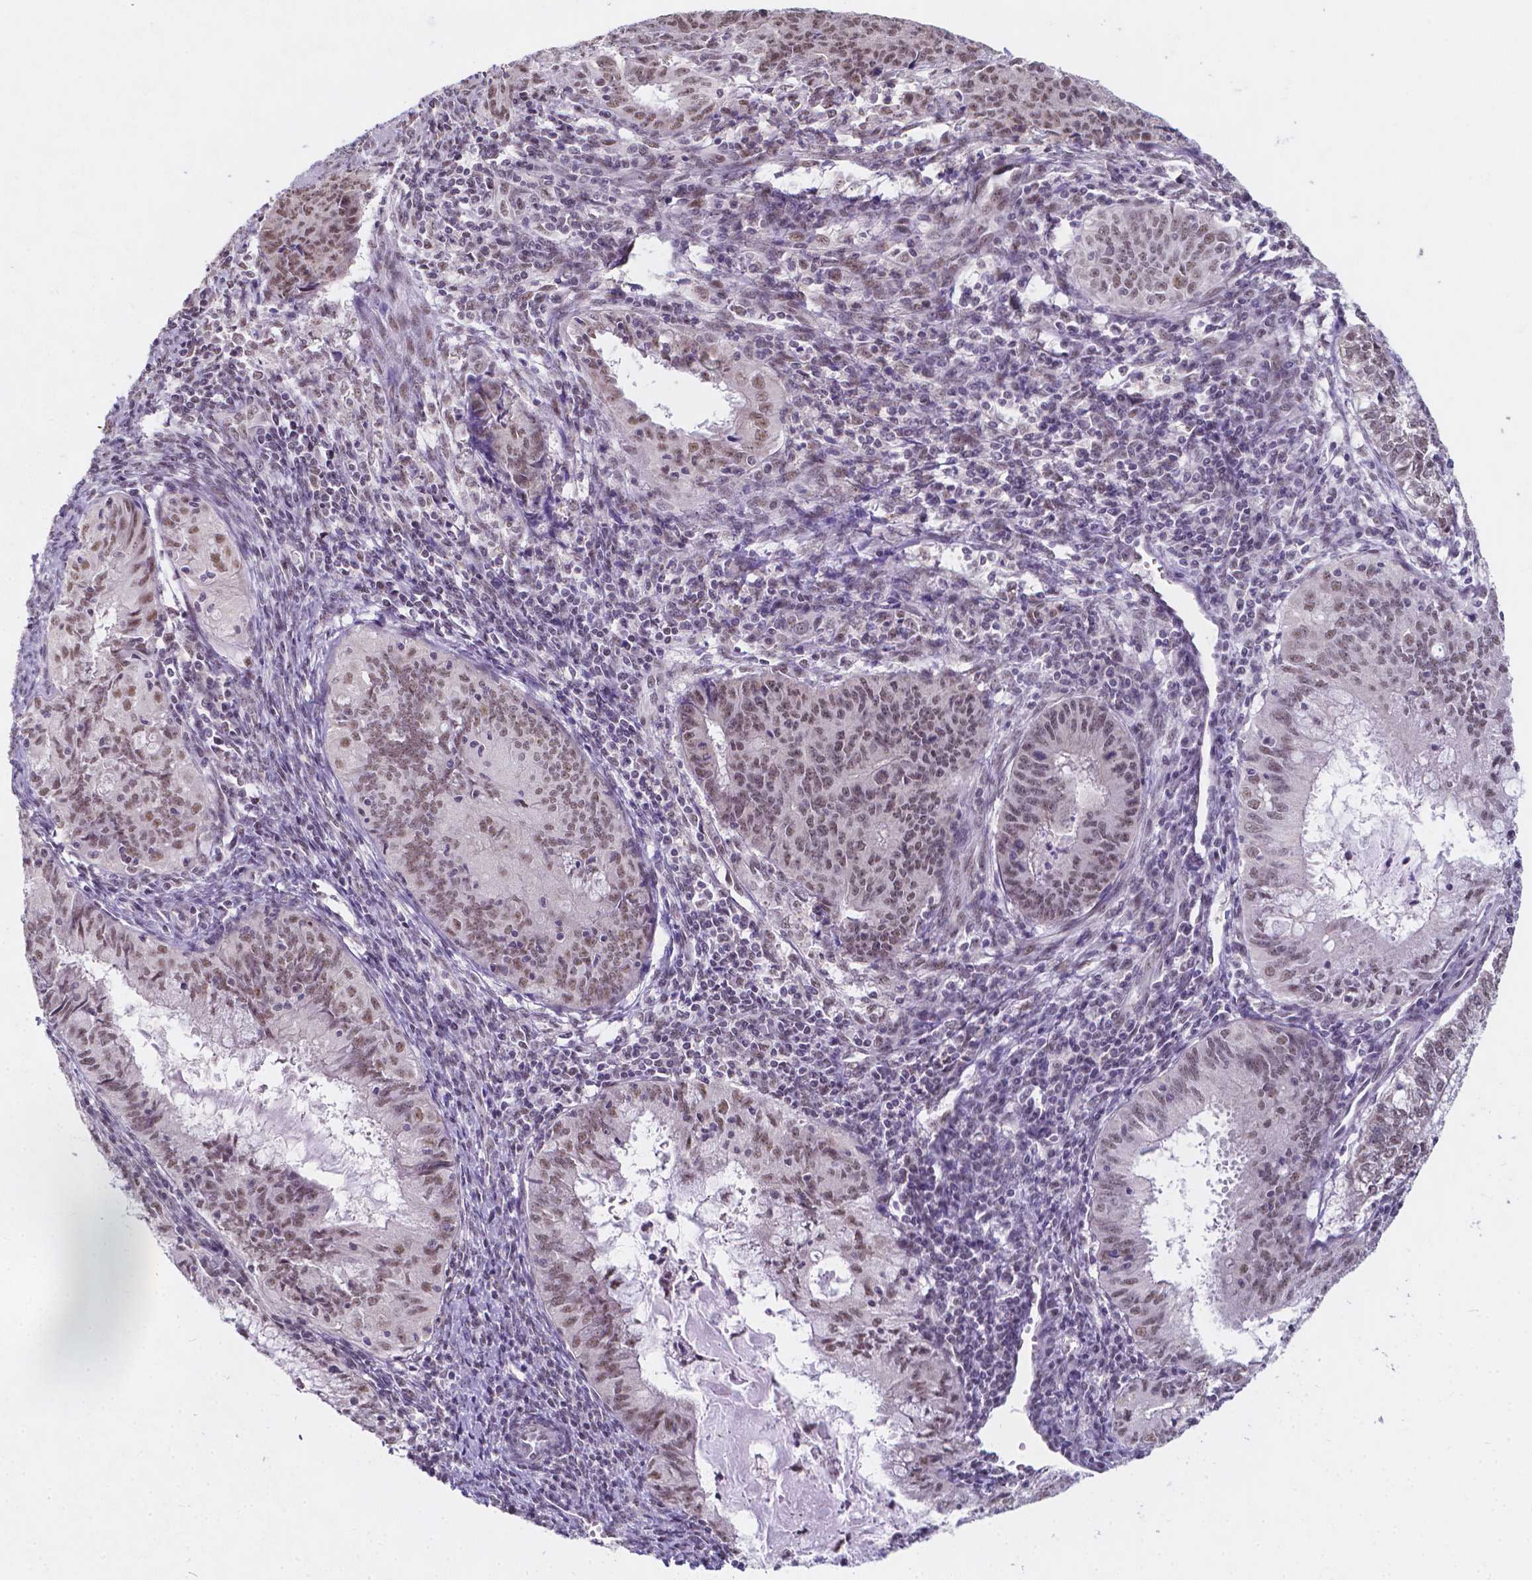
{"staining": {"intensity": "moderate", "quantity": "25%-75%", "location": "nuclear"}, "tissue": "endometrial cancer", "cell_type": "Tumor cells", "image_type": "cancer", "snomed": [{"axis": "morphology", "description": "Adenocarcinoma, NOS"}, {"axis": "topography", "description": "Endometrium"}], "caption": "Moderate nuclear protein positivity is present in approximately 25%-75% of tumor cells in endometrial adenocarcinoma. The protein of interest is shown in brown color, while the nuclei are stained blue.", "gene": "BCAS2", "patient": {"sex": "female", "age": 59}}